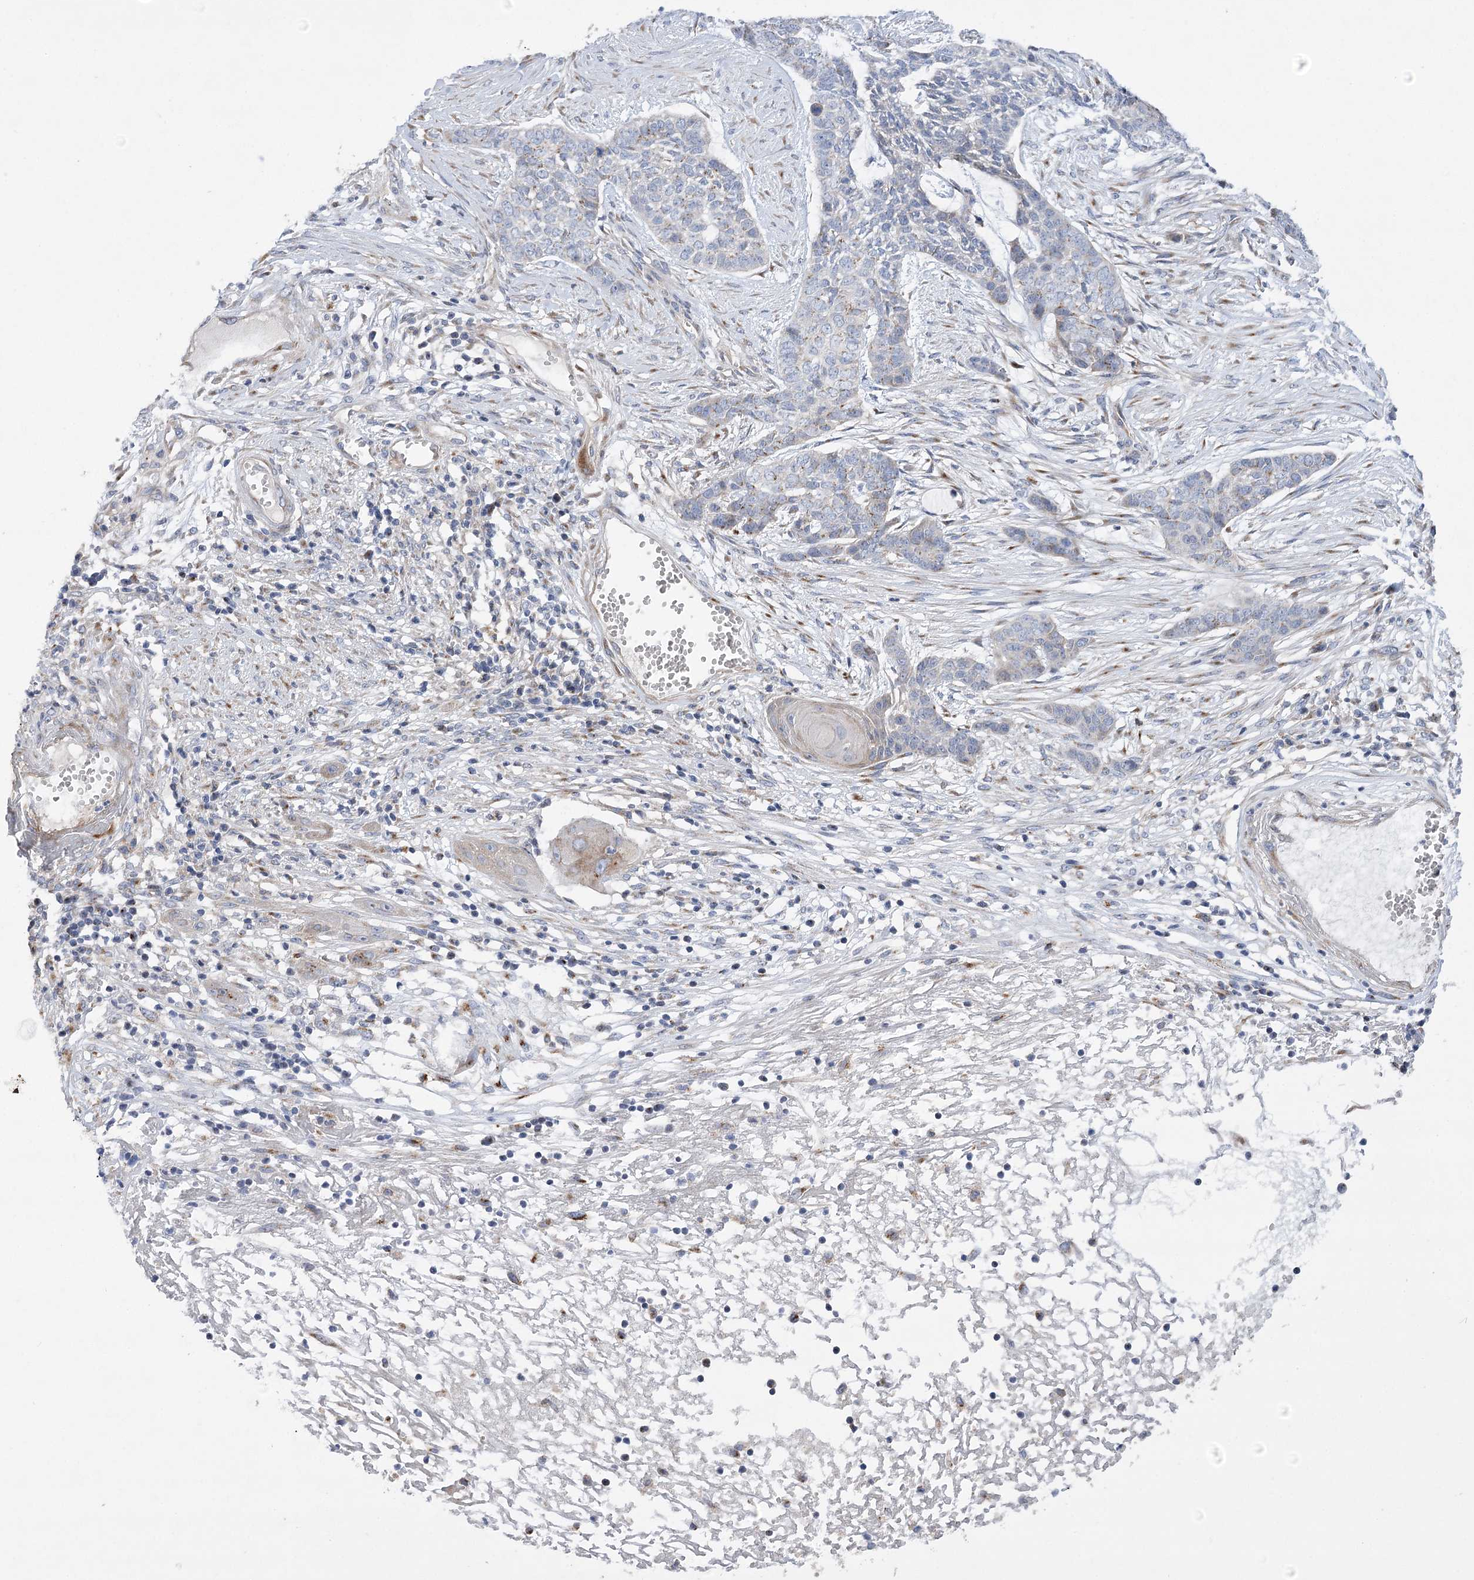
{"staining": {"intensity": "negative", "quantity": "none", "location": "none"}, "tissue": "skin cancer", "cell_type": "Tumor cells", "image_type": "cancer", "snomed": [{"axis": "morphology", "description": "Basal cell carcinoma"}, {"axis": "topography", "description": "Skin"}], "caption": "This is an immunohistochemistry image of skin basal cell carcinoma. There is no positivity in tumor cells.", "gene": "NME7", "patient": {"sex": "female", "age": 64}}